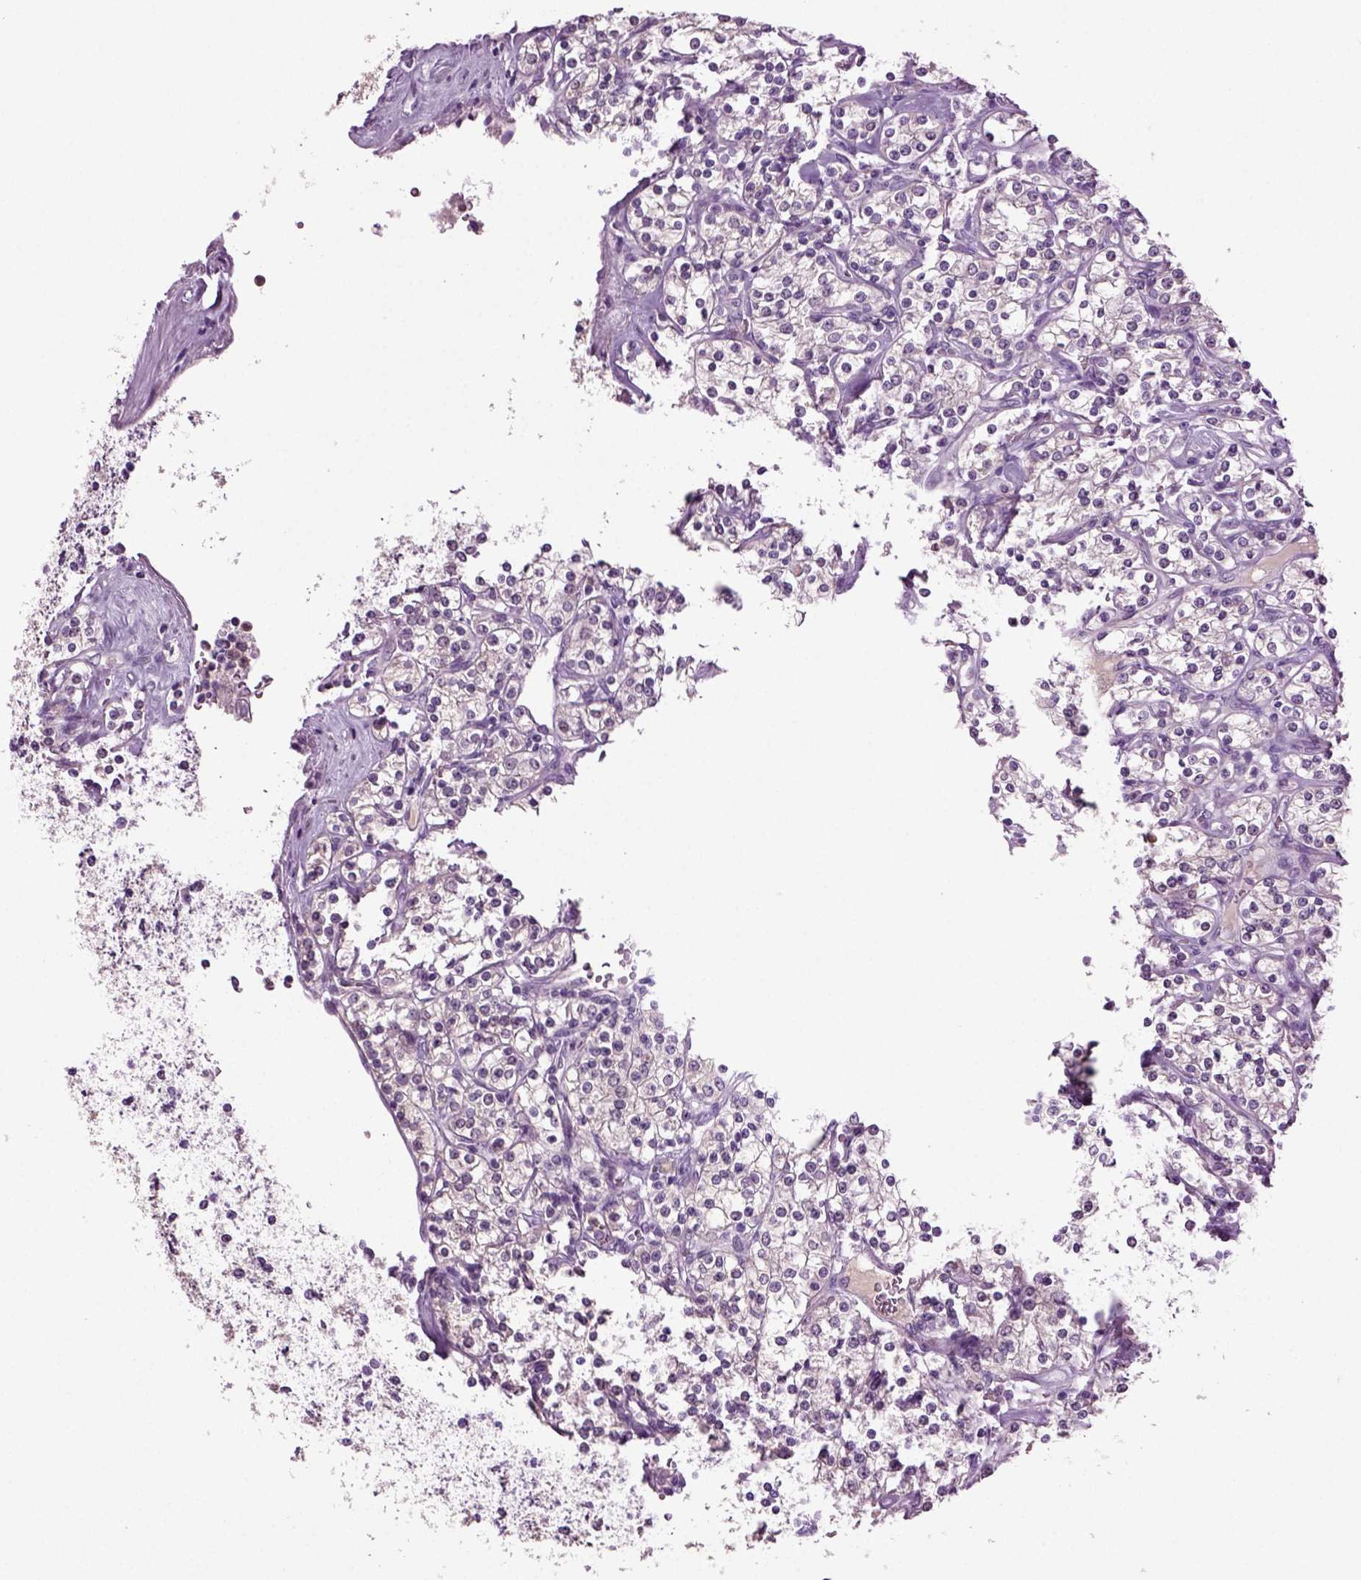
{"staining": {"intensity": "negative", "quantity": "none", "location": "none"}, "tissue": "renal cancer", "cell_type": "Tumor cells", "image_type": "cancer", "snomed": [{"axis": "morphology", "description": "Adenocarcinoma, NOS"}, {"axis": "topography", "description": "Kidney"}], "caption": "Protein analysis of adenocarcinoma (renal) demonstrates no significant staining in tumor cells. (Brightfield microscopy of DAB (3,3'-diaminobenzidine) IHC at high magnification).", "gene": "FGF11", "patient": {"sex": "male", "age": 77}}